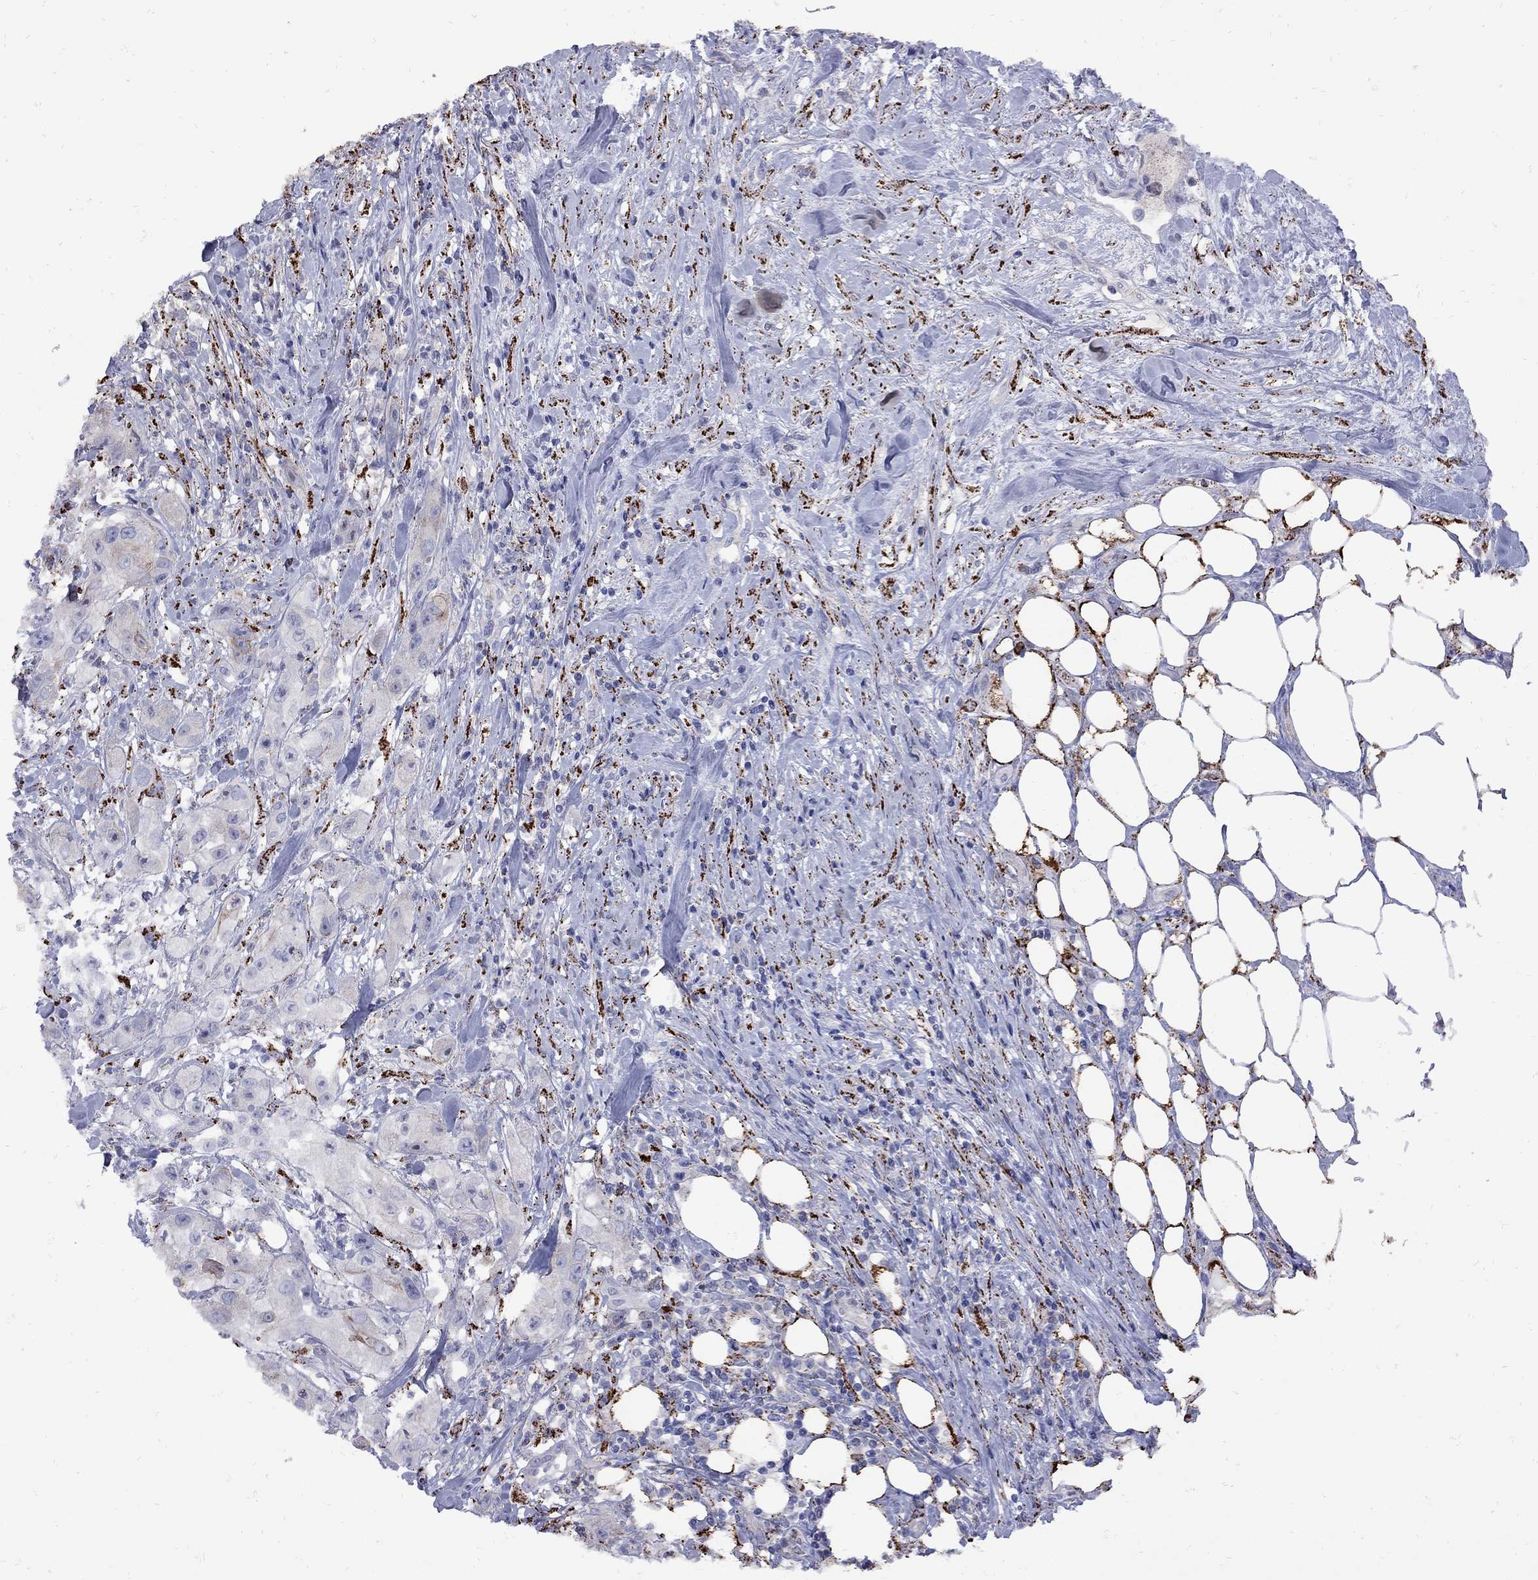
{"staining": {"intensity": "moderate", "quantity": "<25%", "location": "cytoplasmic/membranous"}, "tissue": "urothelial cancer", "cell_type": "Tumor cells", "image_type": "cancer", "snomed": [{"axis": "morphology", "description": "Urothelial carcinoma, High grade"}, {"axis": "topography", "description": "Urinary bladder"}], "caption": "The immunohistochemical stain highlights moderate cytoplasmic/membranous expression in tumor cells of urothelial cancer tissue. The staining is performed using DAB (3,3'-diaminobenzidine) brown chromogen to label protein expression. The nuclei are counter-stained blue using hematoxylin.", "gene": "SESTD1", "patient": {"sex": "male", "age": 79}}